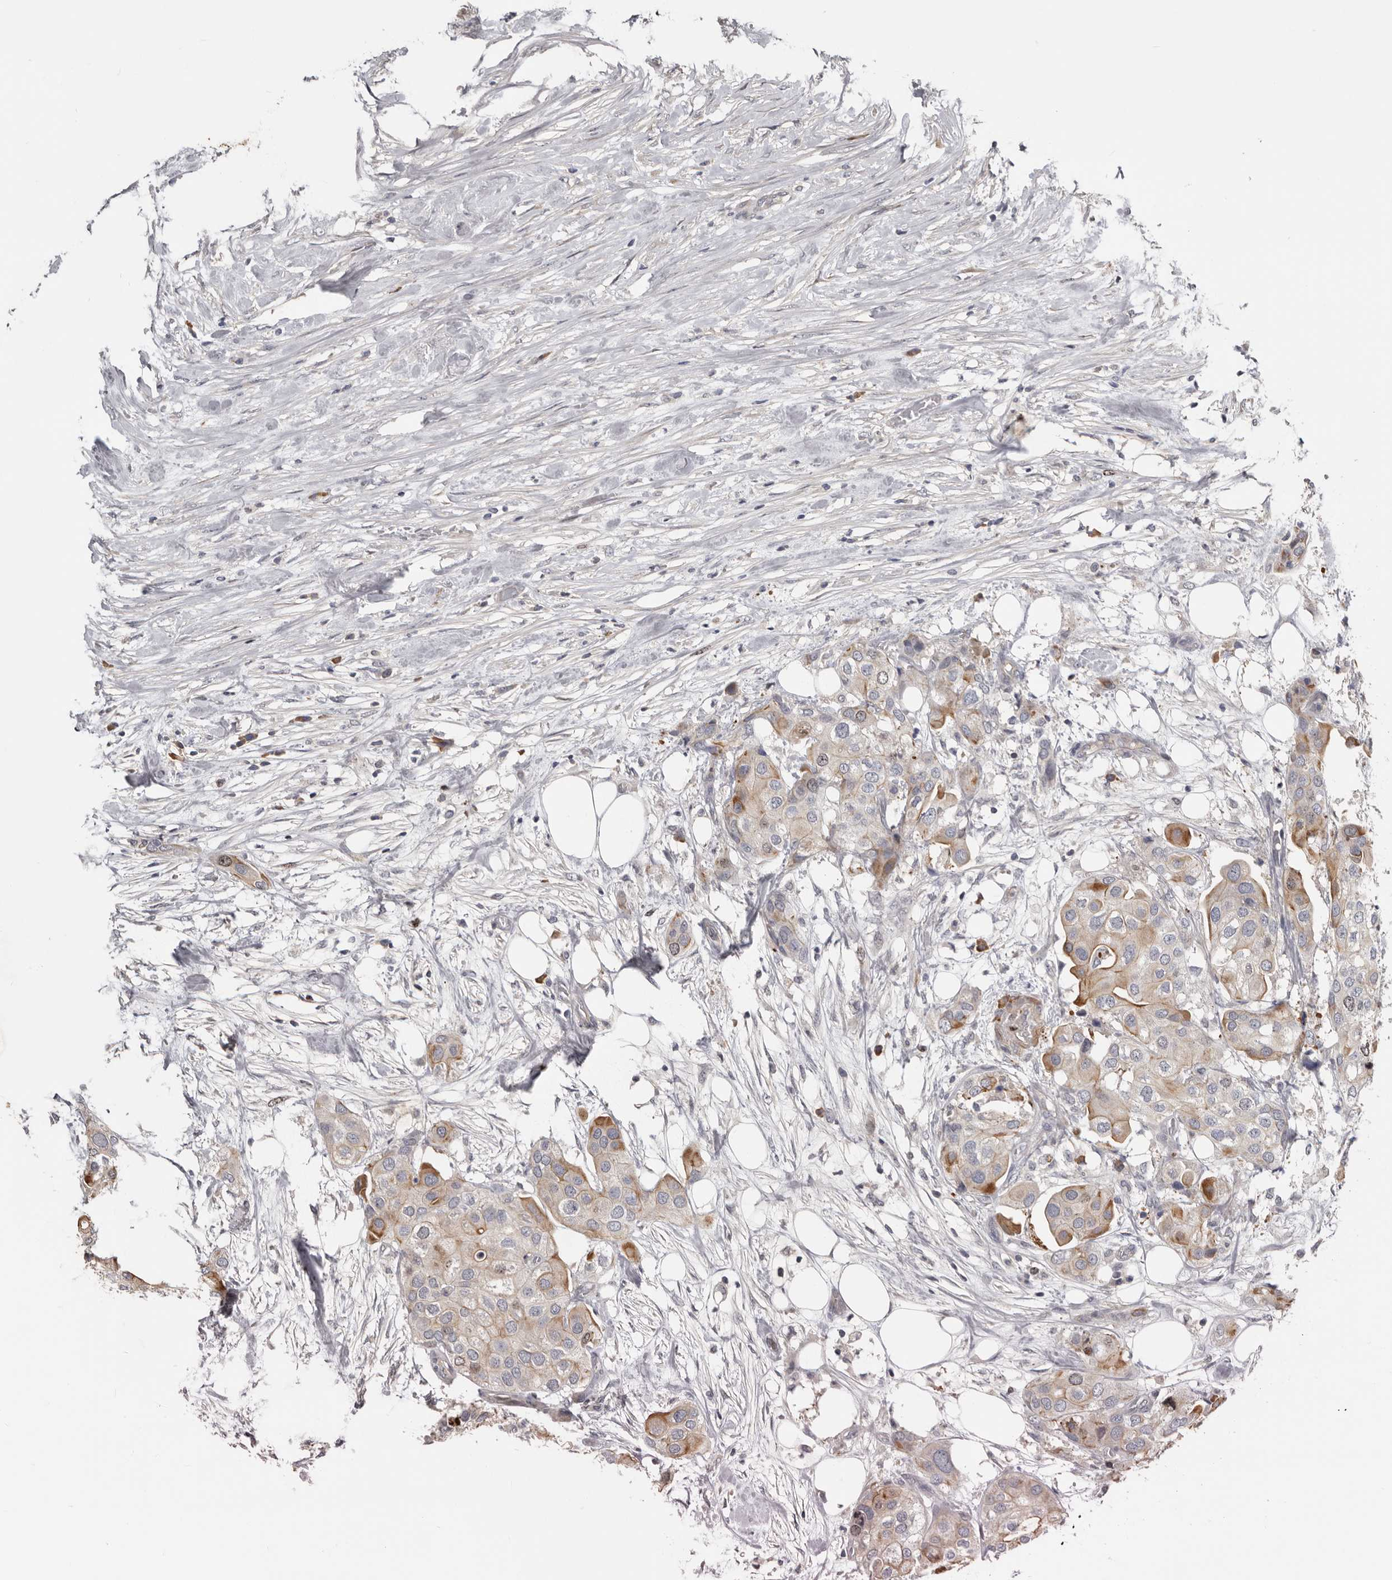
{"staining": {"intensity": "moderate", "quantity": "<25%", "location": "cytoplasmic/membranous,nuclear"}, "tissue": "urothelial cancer", "cell_type": "Tumor cells", "image_type": "cancer", "snomed": [{"axis": "morphology", "description": "Urothelial carcinoma, High grade"}, {"axis": "topography", "description": "Urinary bladder"}], "caption": "A brown stain shows moderate cytoplasmic/membranous and nuclear staining of a protein in urothelial cancer tumor cells.", "gene": "CDCA8", "patient": {"sex": "male", "age": 64}}